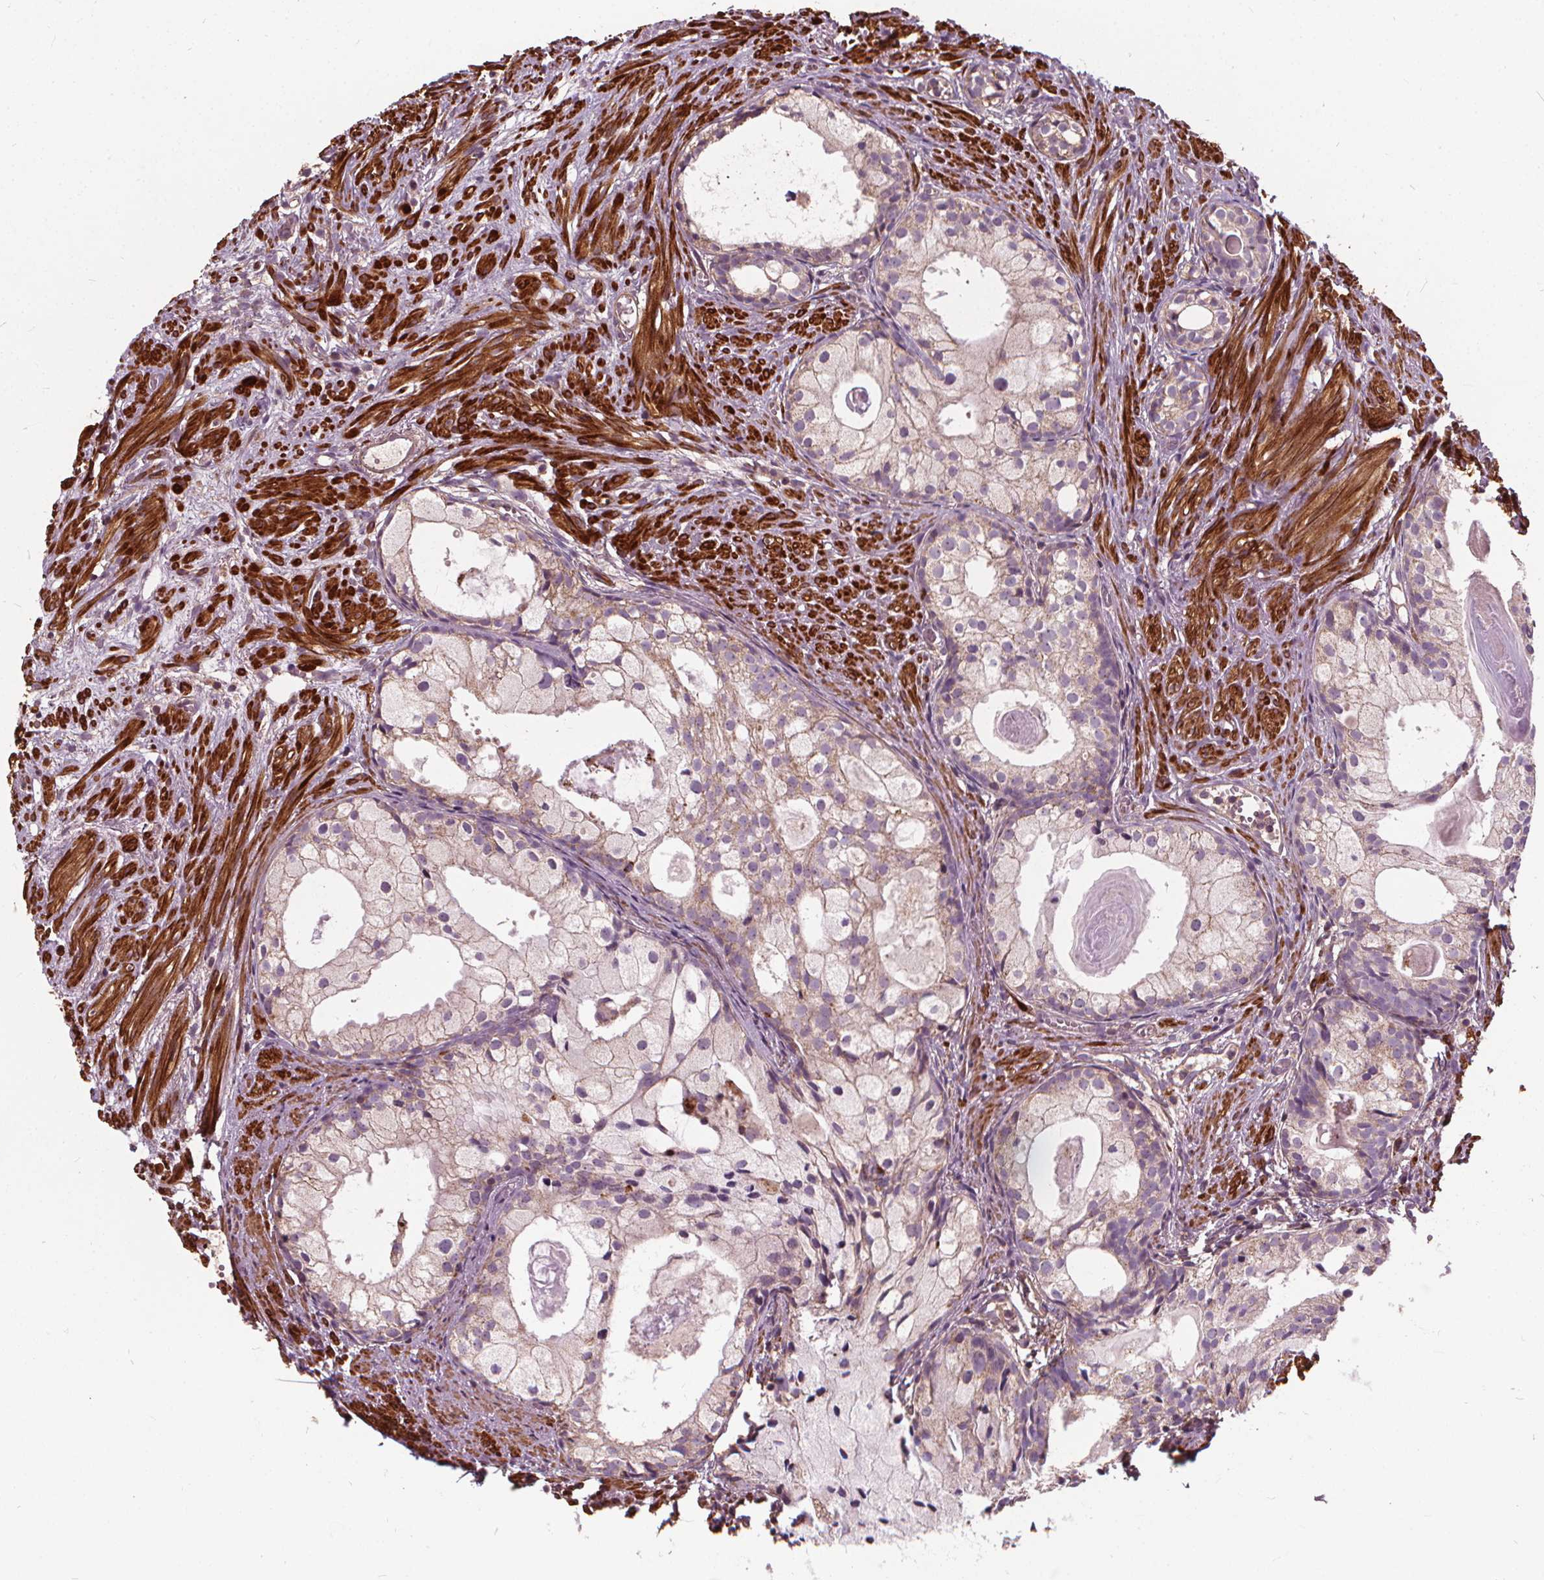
{"staining": {"intensity": "moderate", "quantity": "<25%", "location": "cytoplasmic/membranous"}, "tissue": "prostate cancer", "cell_type": "Tumor cells", "image_type": "cancer", "snomed": [{"axis": "morphology", "description": "Adenocarcinoma, High grade"}, {"axis": "topography", "description": "Prostate"}], "caption": "Human prostate cancer stained for a protein (brown) shows moderate cytoplasmic/membranous positive positivity in approximately <25% of tumor cells.", "gene": "ORAI2", "patient": {"sex": "male", "age": 85}}